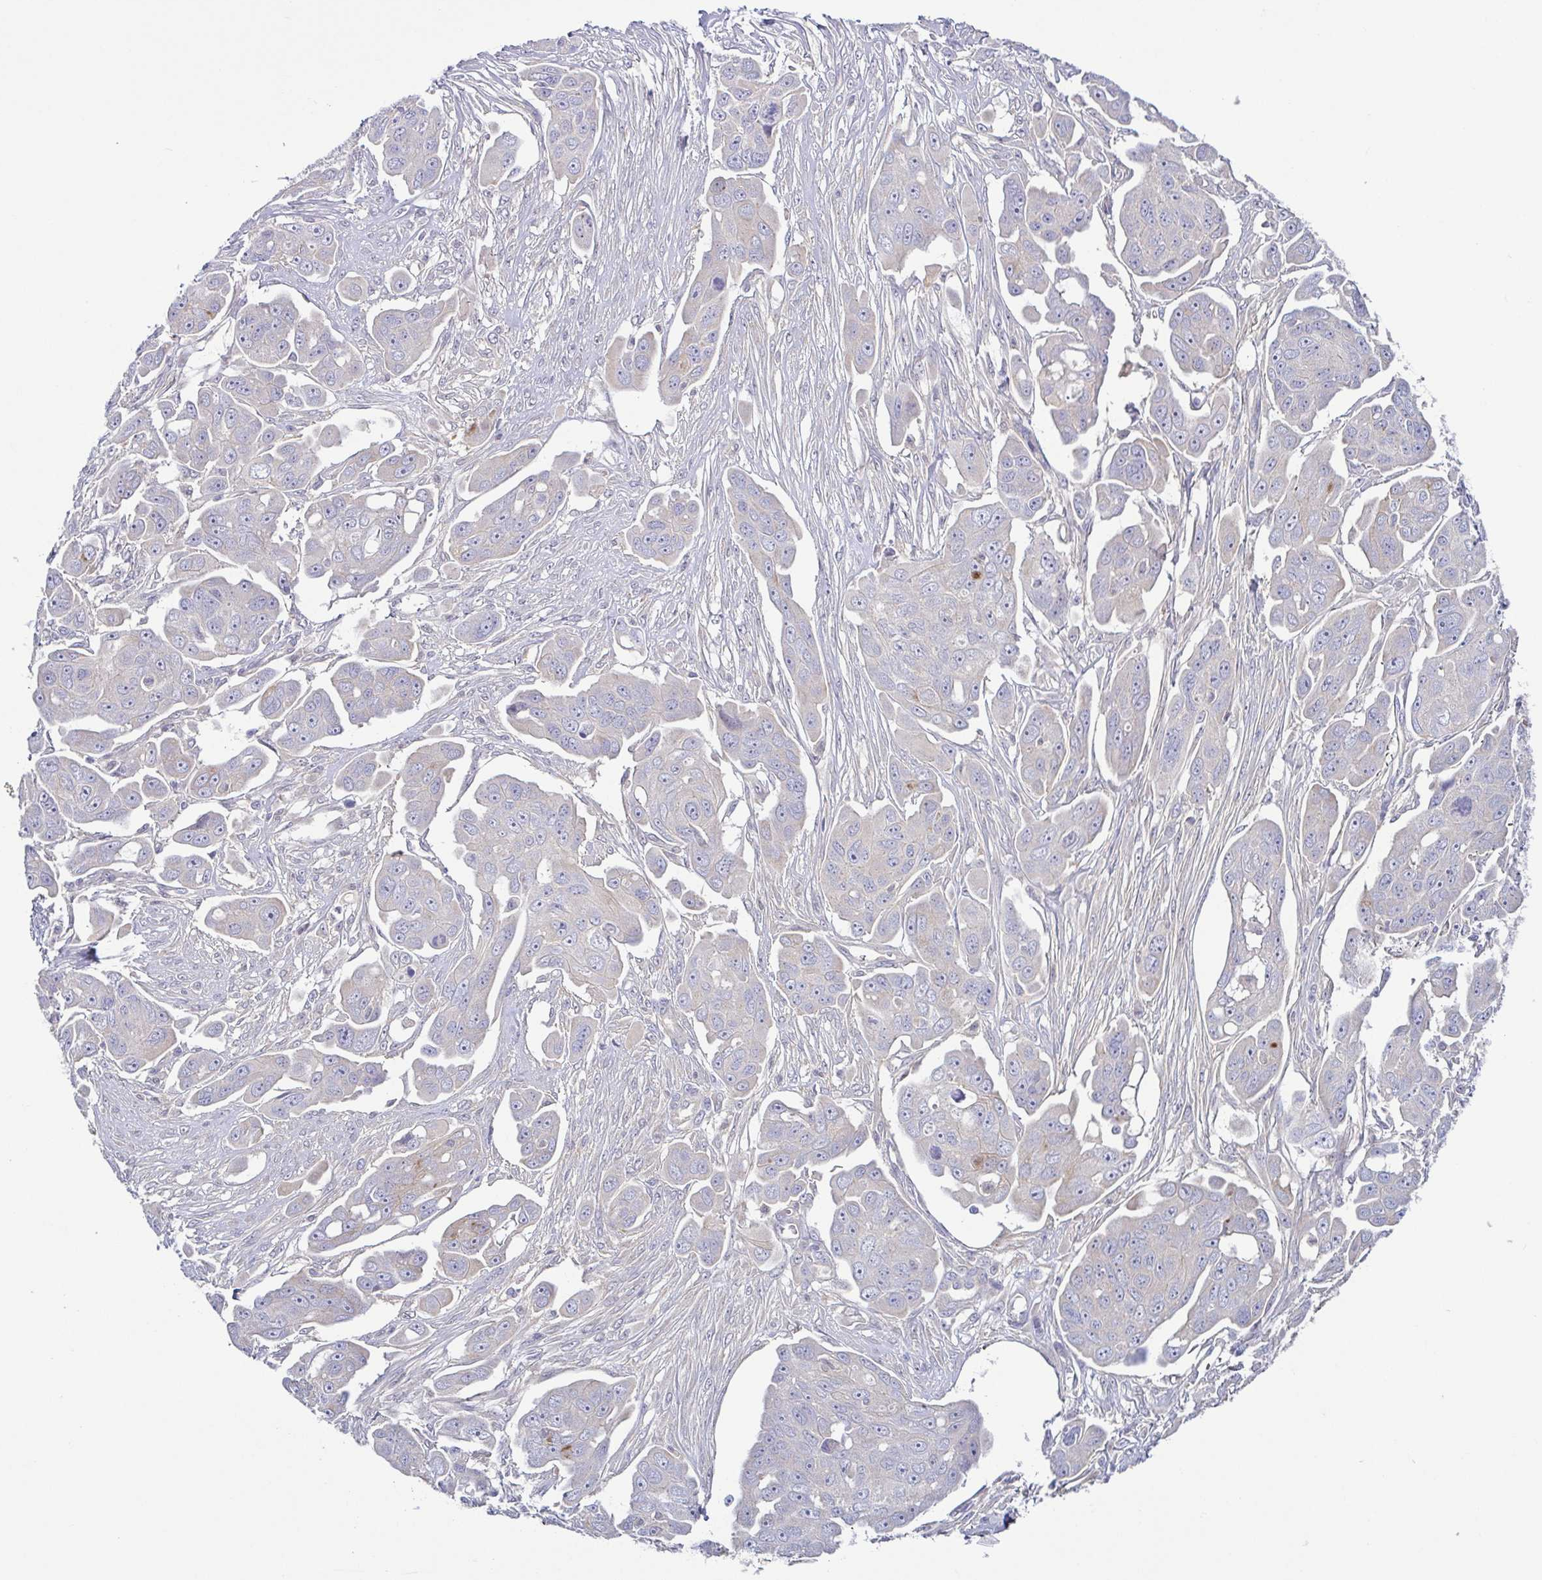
{"staining": {"intensity": "negative", "quantity": "none", "location": "none"}, "tissue": "ovarian cancer", "cell_type": "Tumor cells", "image_type": "cancer", "snomed": [{"axis": "morphology", "description": "Carcinoma, endometroid"}, {"axis": "topography", "description": "Ovary"}], "caption": "Immunohistochemistry image of human ovarian cancer (endometroid carcinoma) stained for a protein (brown), which demonstrates no positivity in tumor cells. (DAB (3,3'-diaminobenzidine) IHC visualized using brightfield microscopy, high magnification).", "gene": "UBE2Q1", "patient": {"sex": "female", "age": 70}}